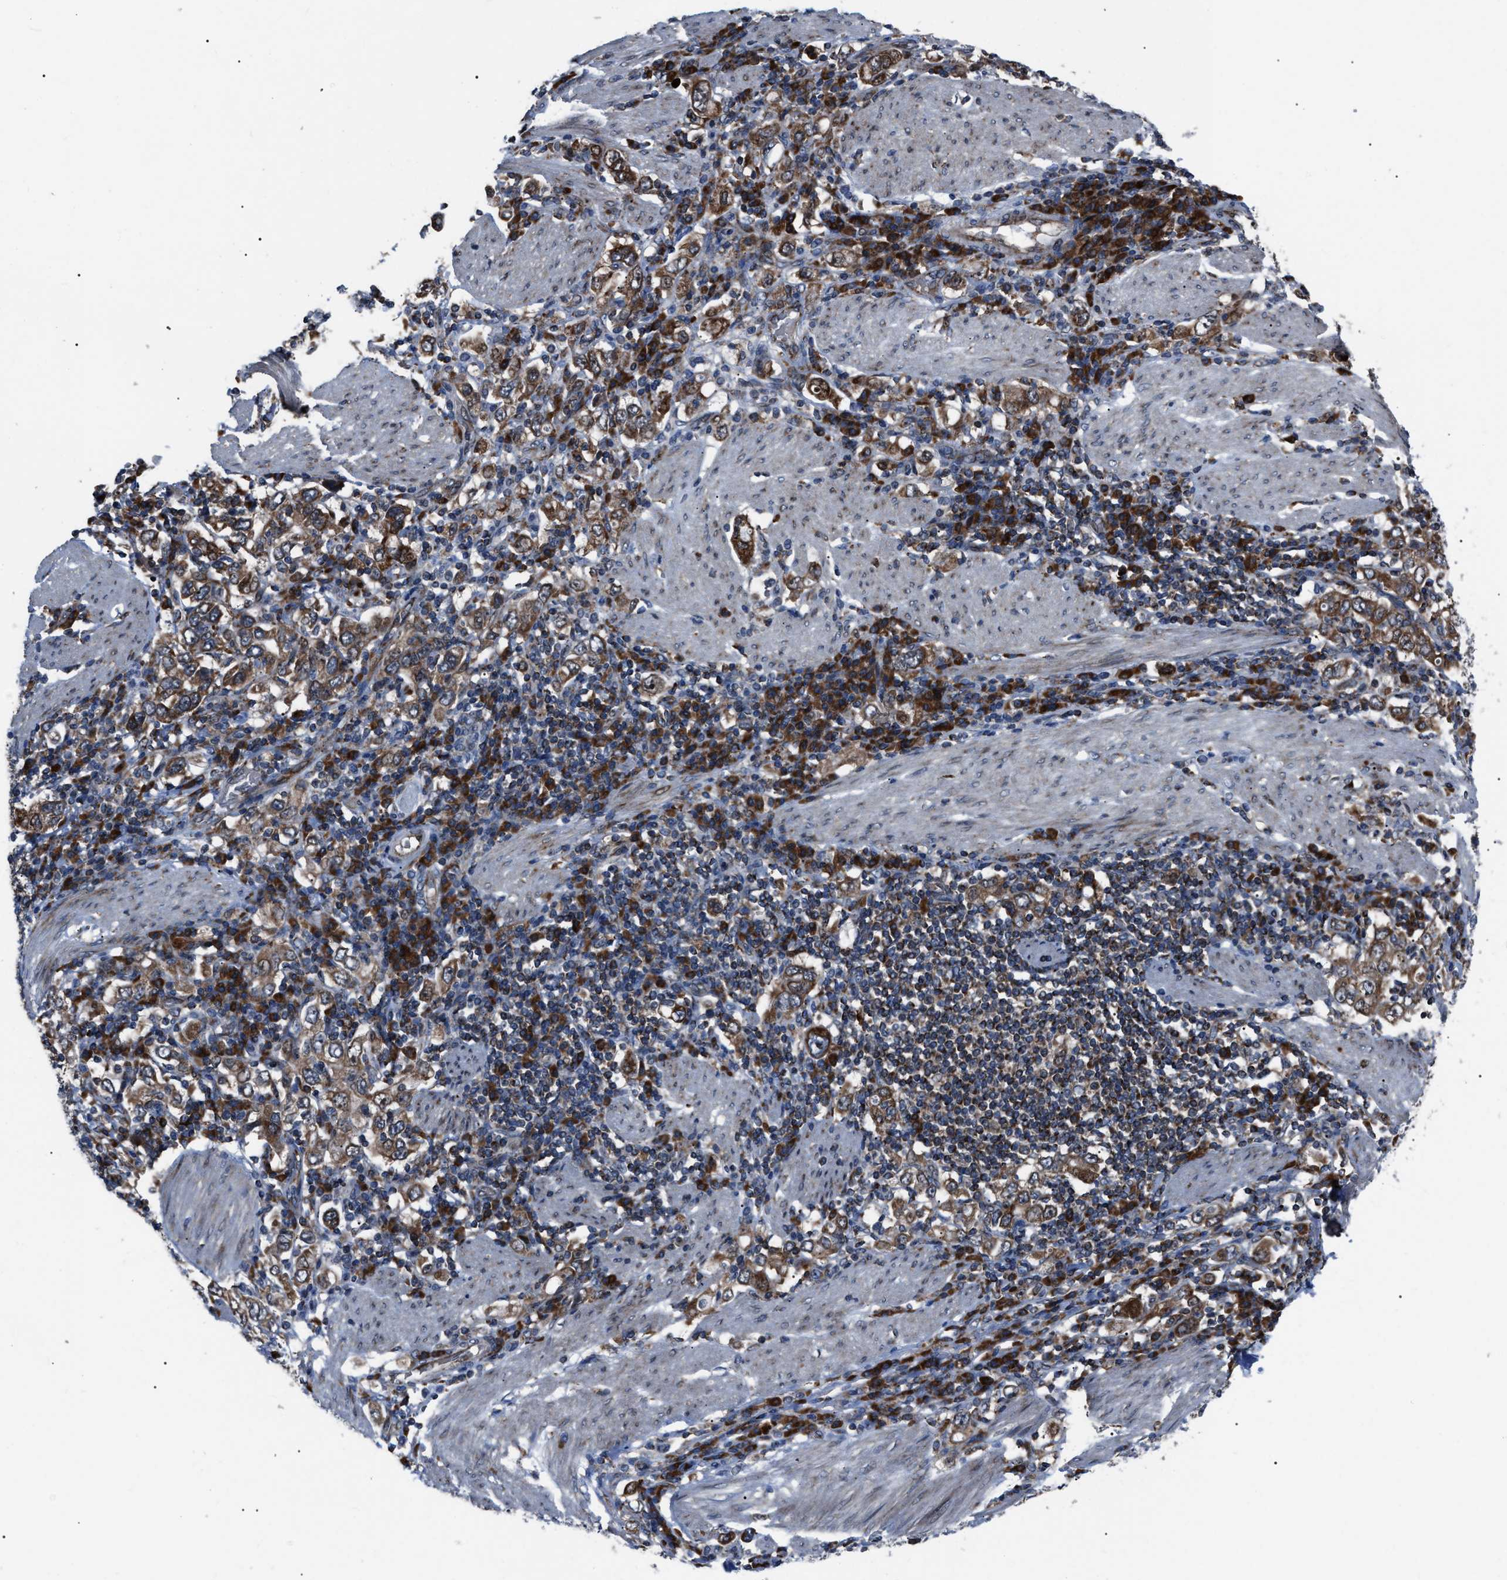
{"staining": {"intensity": "moderate", "quantity": ">75%", "location": "cytoplasmic/membranous"}, "tissue": "stomach cancer", "cell_type": "Tumor cells", "image_type": "cancer", "snomed": [{"axis": "morphology", "description": "Adenocarcinoma, NOS"}, {"axis": "topography", "description": "Stomach, upper"}], "caption": "Protein expression analysis of stomach cancer (adenocarcinoma) reveals moderate cytoplasmic/membranous positivity in approximately >75% of tumor cells.", "gene": "AGO2", "patient": {"sex": "male", "age": 62}}